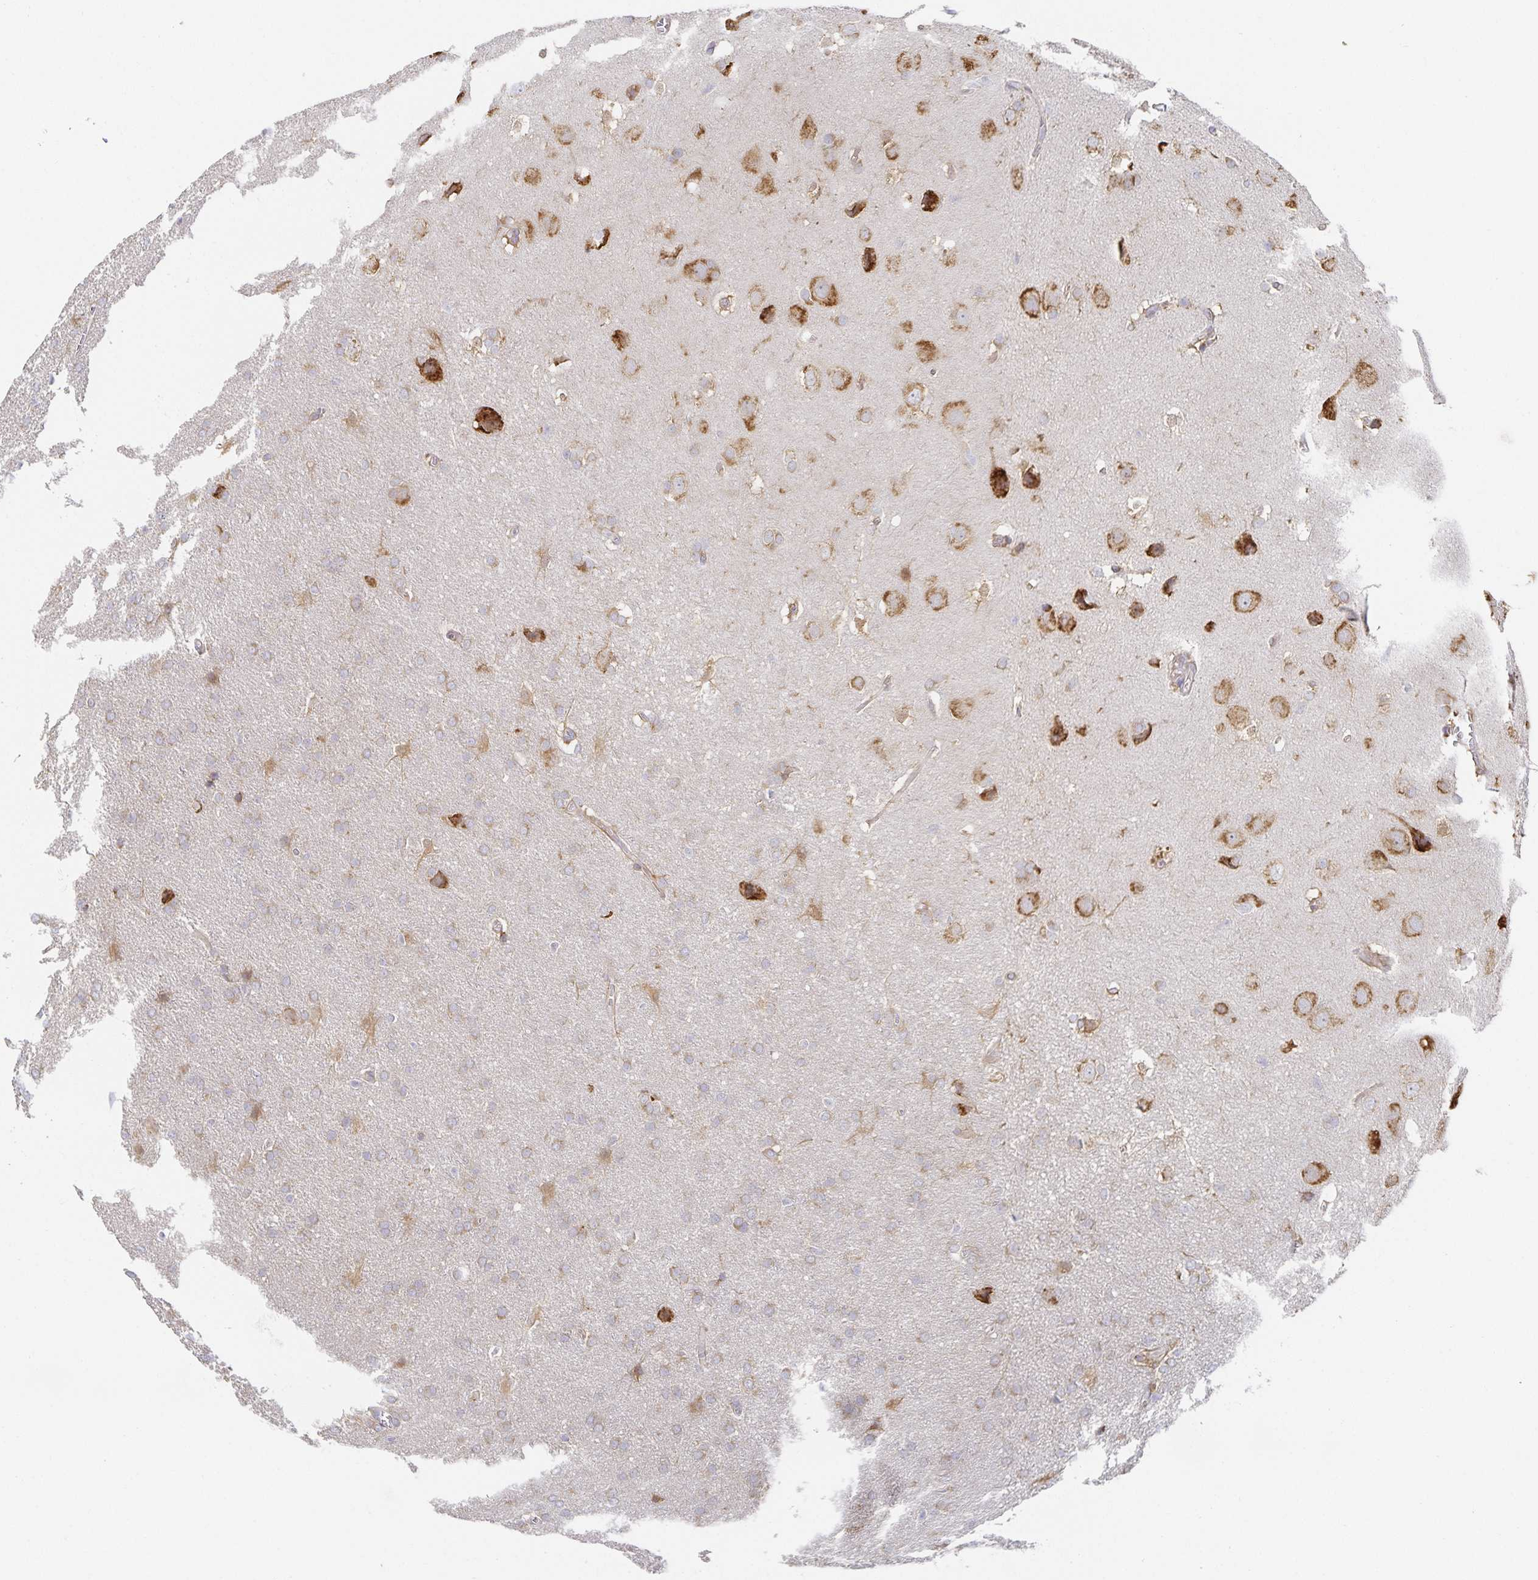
{"staining": {"intensity": "weak", "quantity": "<25%", "location": "cytoplasmic/membranous"}, "tissue": "glioma", "cell_type": "Tumor cells", "image_type": "cancer", "snomed": [{"axis": "morphology", "description": "Glioma, malignant, Low grade"}, {"axis": "topography", "description": "Brain"}], "caption": "Protein analysis of malignant glioma (low-grade) reveals no significant staining in tumor cells.", "gene": "NOMO1", "patient": {"sex": "female", "age": 32}}